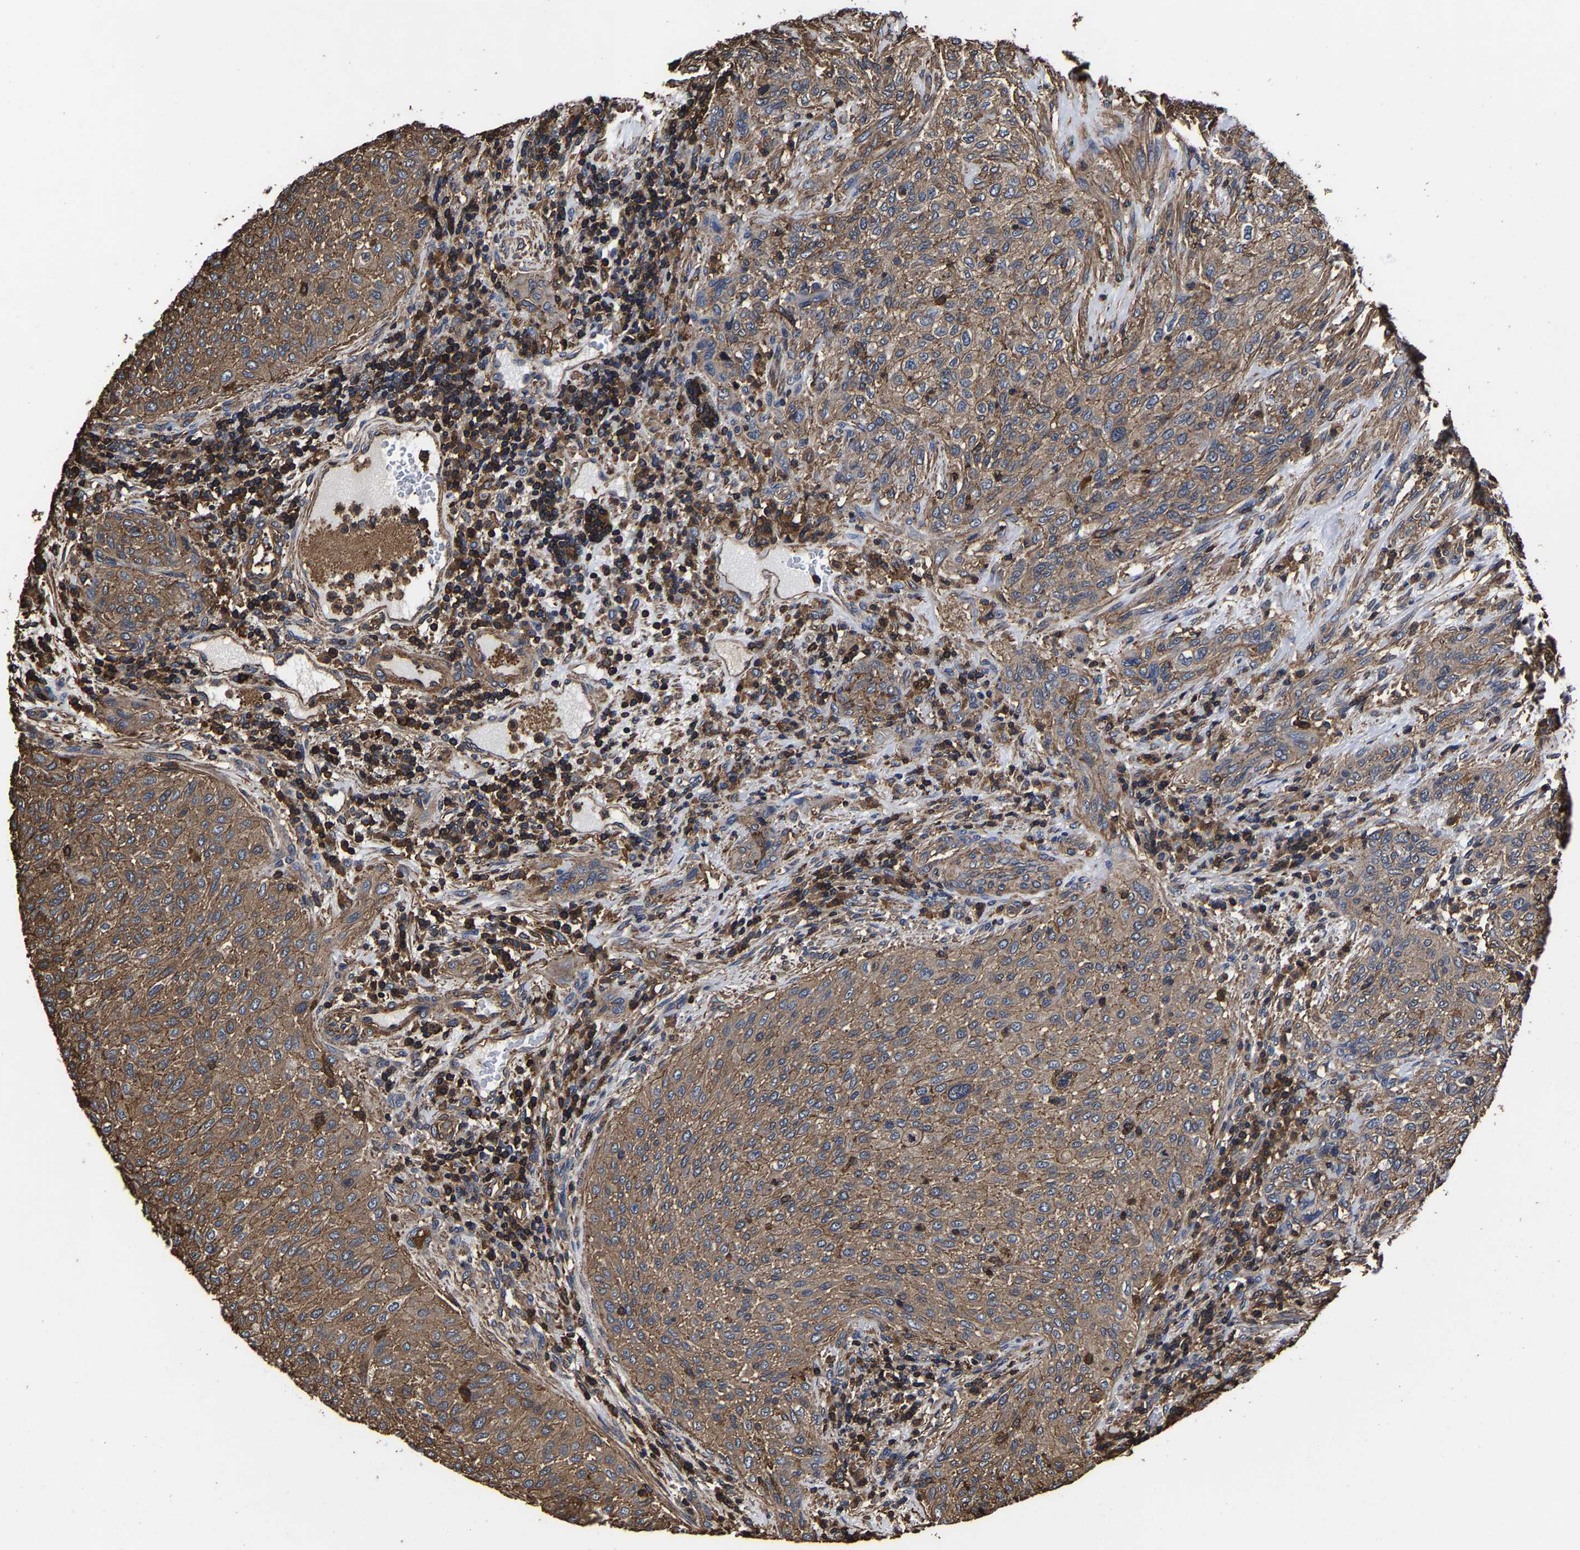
{"staining": {"intensity": "moderate", "quantity": ">75%", "location": "cytoplasmic/membranous"}, "tissue": "urothelial cancer", "cell_type": "Tumor cells", "image_type": "cancer", "snomed": [{"axis": "morphology", "description": "Urothelial carcinoma, Low grade"}, {"axis": "morphology", "description": "Urothelial carcinoma, High grade"}, {"axis": "topography", "description": "Urinary bladder"}], "caption": "Approximately >75% of tumor cells in urothelial cancer exhibit moderate cytoplasmic/membranous protein positivity as visualized by brown immunohistochemical staining.", "gene": "SSH3", "patient": {"sex": "male", "age": 35}}